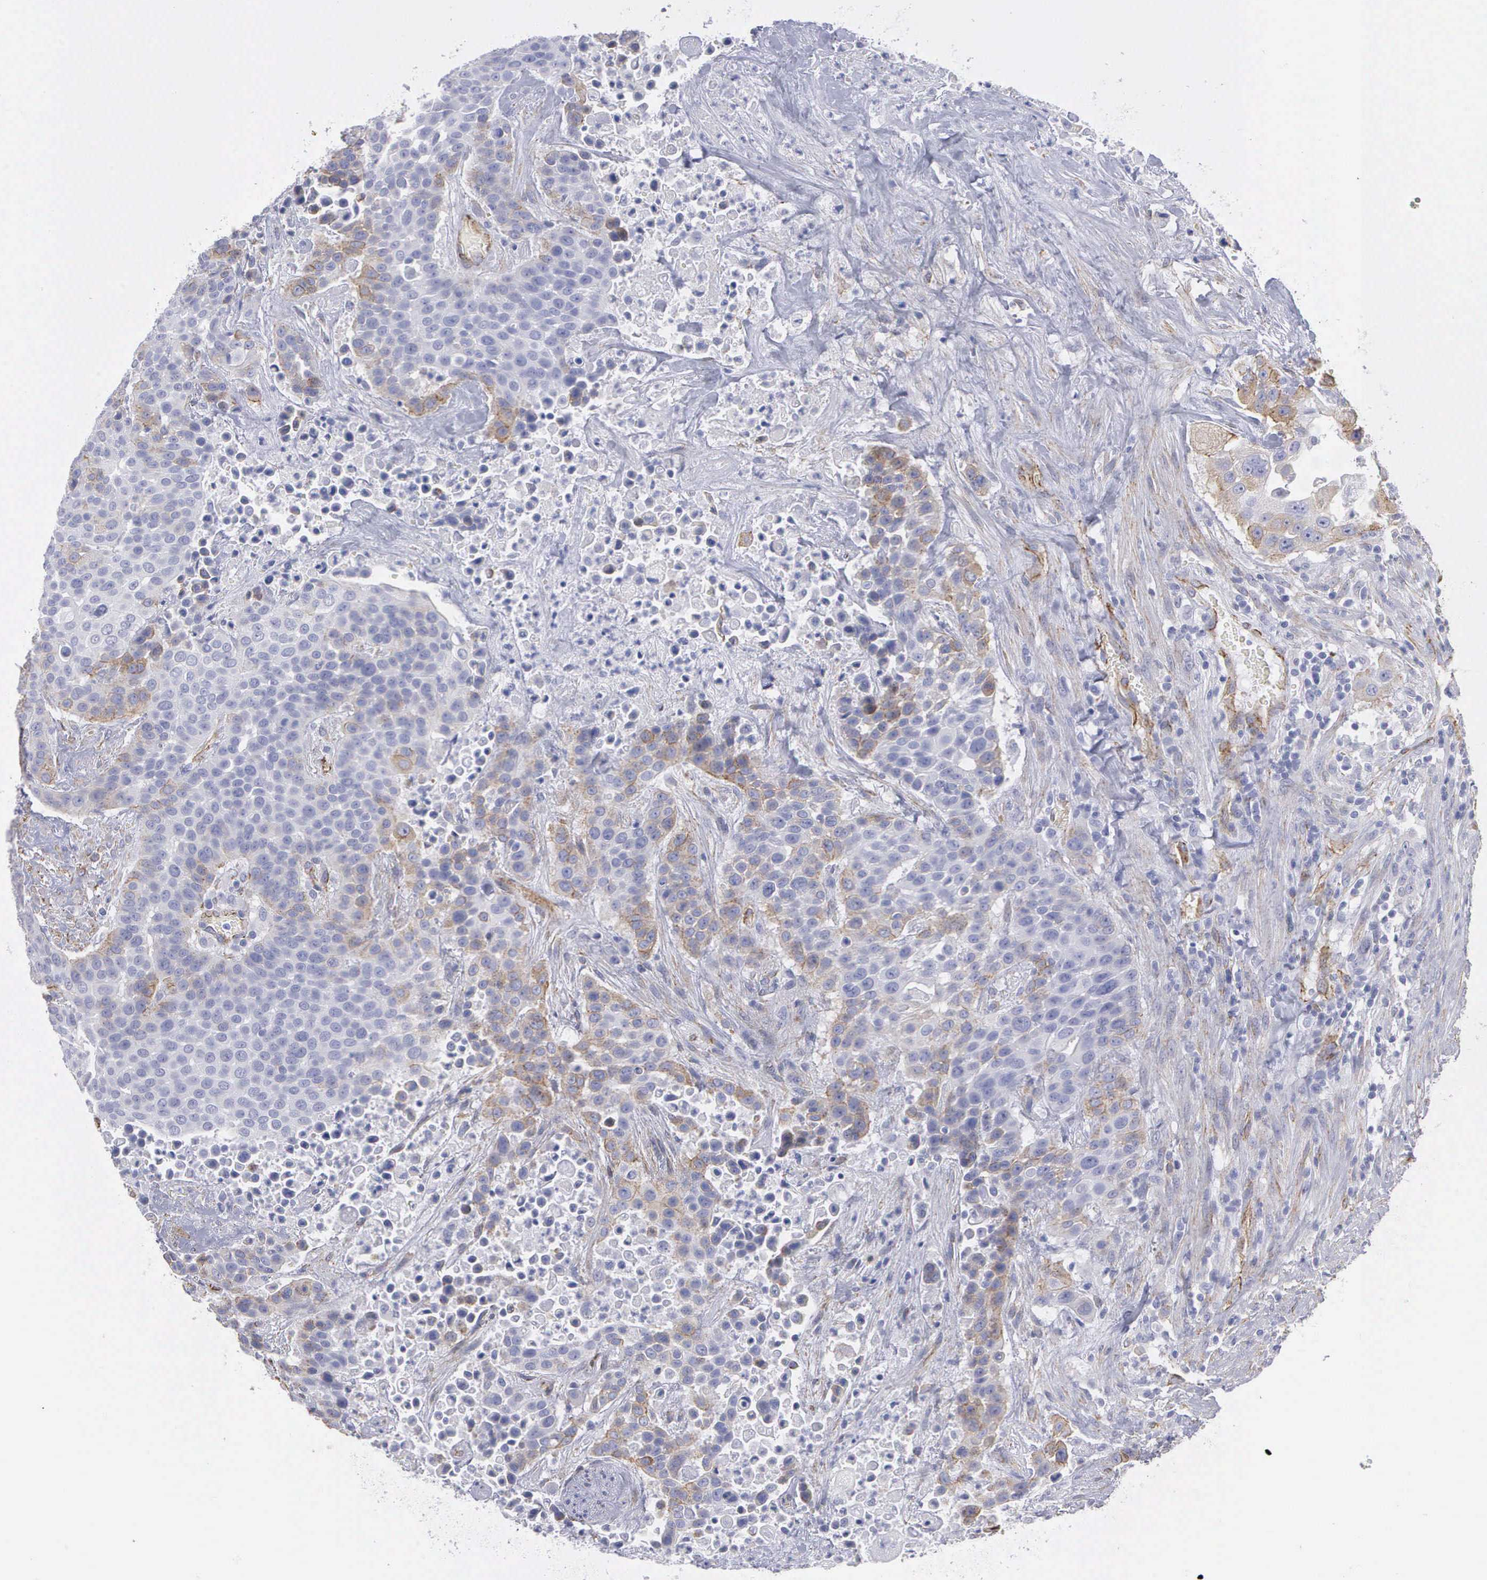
{"staining": {"intensity": "moderate", "quantity": "<25%", "location": "cytoplasmic/membranous"}, "tissue": "urothelial cancer", "cell_type": "Tumor cells", "image_type": "cancer", "snomed": [{"axis": "morphology", "description": "Urothelial carcinoma, High grade"}, {"axis": "topography", "description": "Urinary bladder"}], "caption": "Immunohistochemistry image of urothelial carcinoma (high-grade) stained for a protein (brown), which demonstrates low levels of moderate cytoplasmic/membranous staining in about <25% of tumor cells.", "gene": "MAGEB10", "patient": {"sex": "male", "age": 74}}